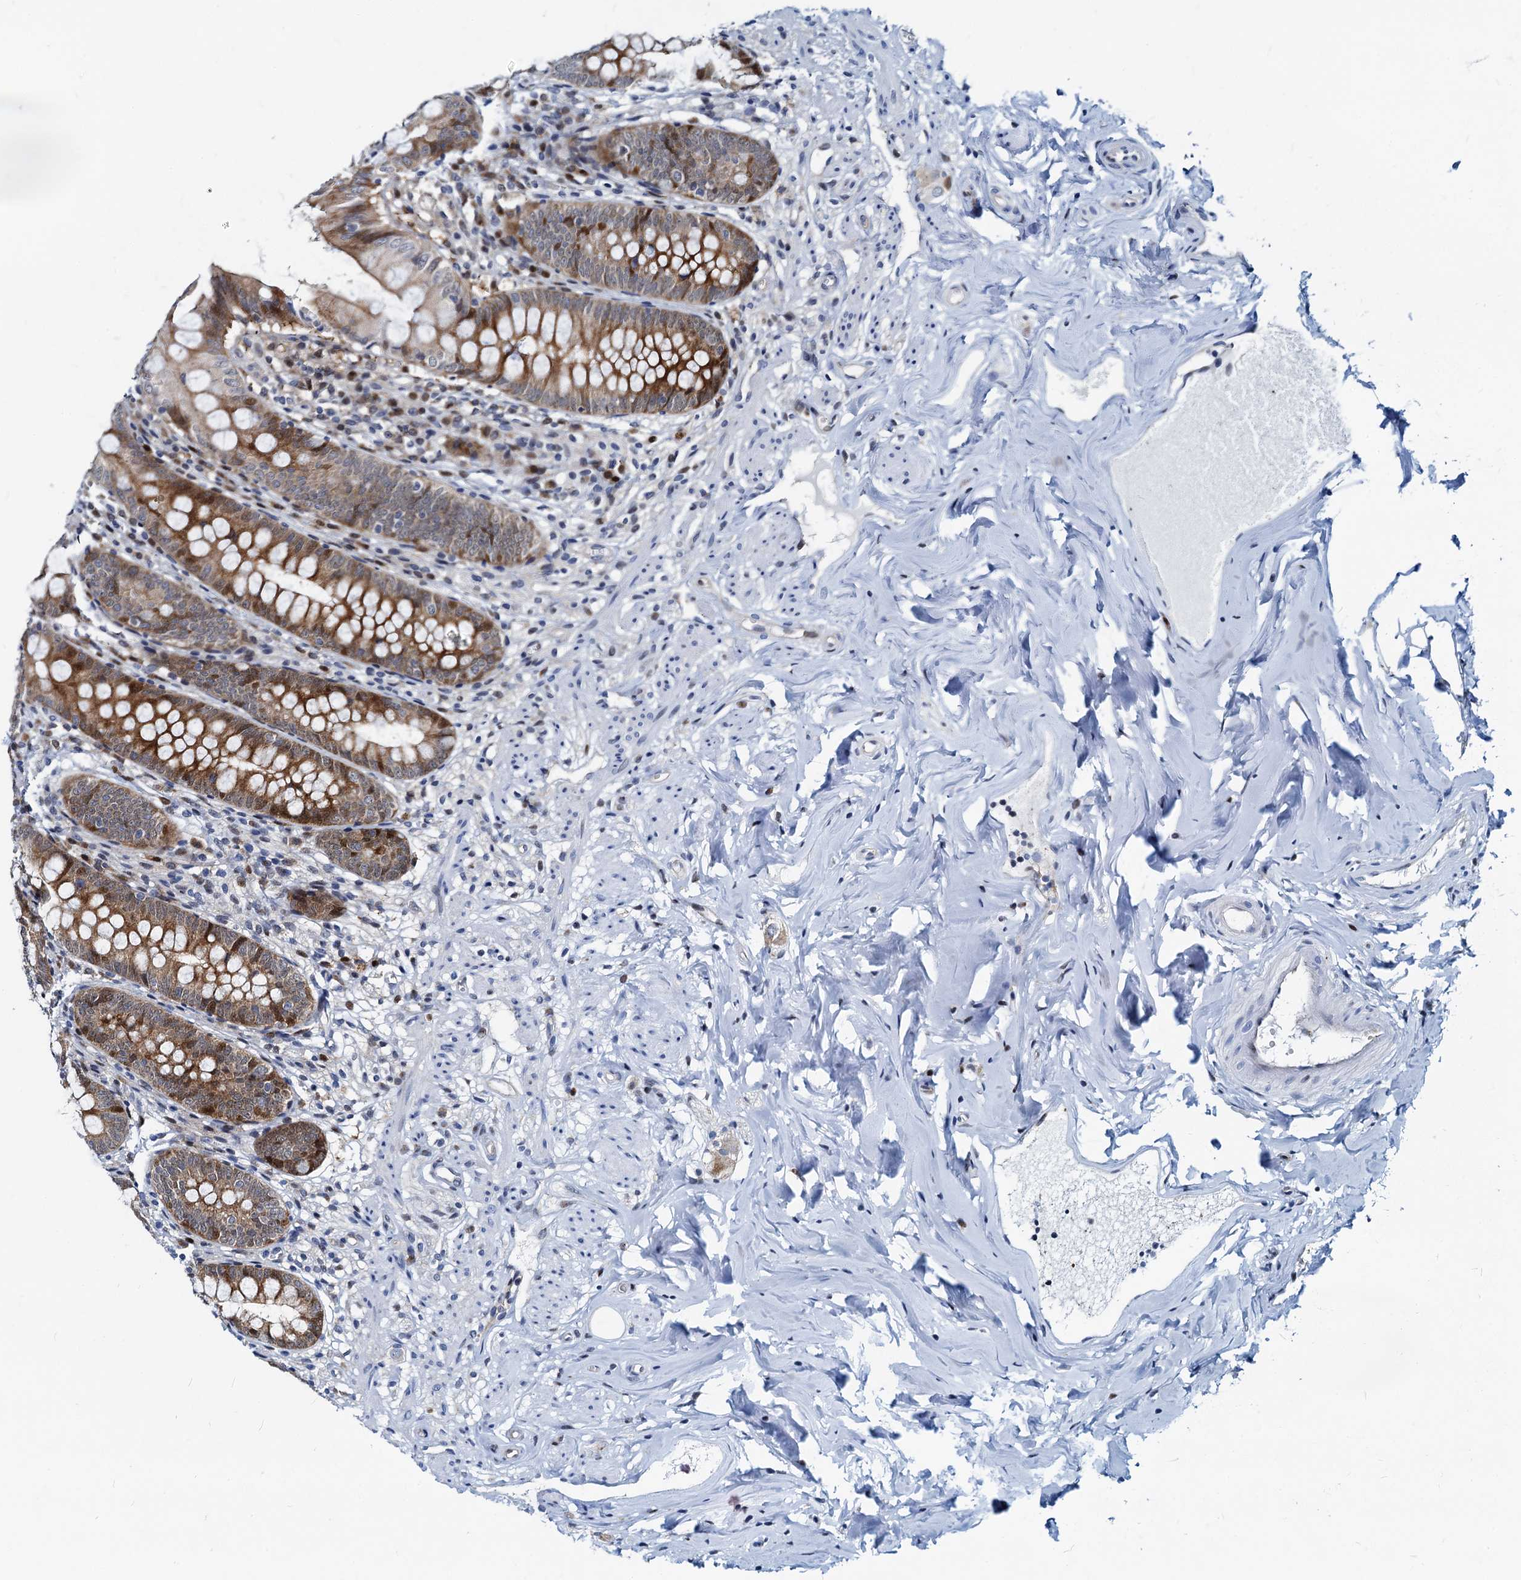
{"staining": {"intensity": "moderate", "quantity": ">75%", "location": "cytoplasmic/membranous,nuclear"}, "tissue": "appendix", "cell_type": "Glandular cells", "image_type": "normal", "snomed": [{"axis": "morphology", "description": "Normal tissue, NOS"}, {"axis": "topography", "description": "Appendix"}], "caption": "Approximately >75% of glandular cells in normal human appendix show moderate cytoplasmic/membranous,nuclear protein positivity as visualized by brown immunohistochemical staining.", "gene": "PTGES3", "patient": {"sex": "female", "age": 51}}